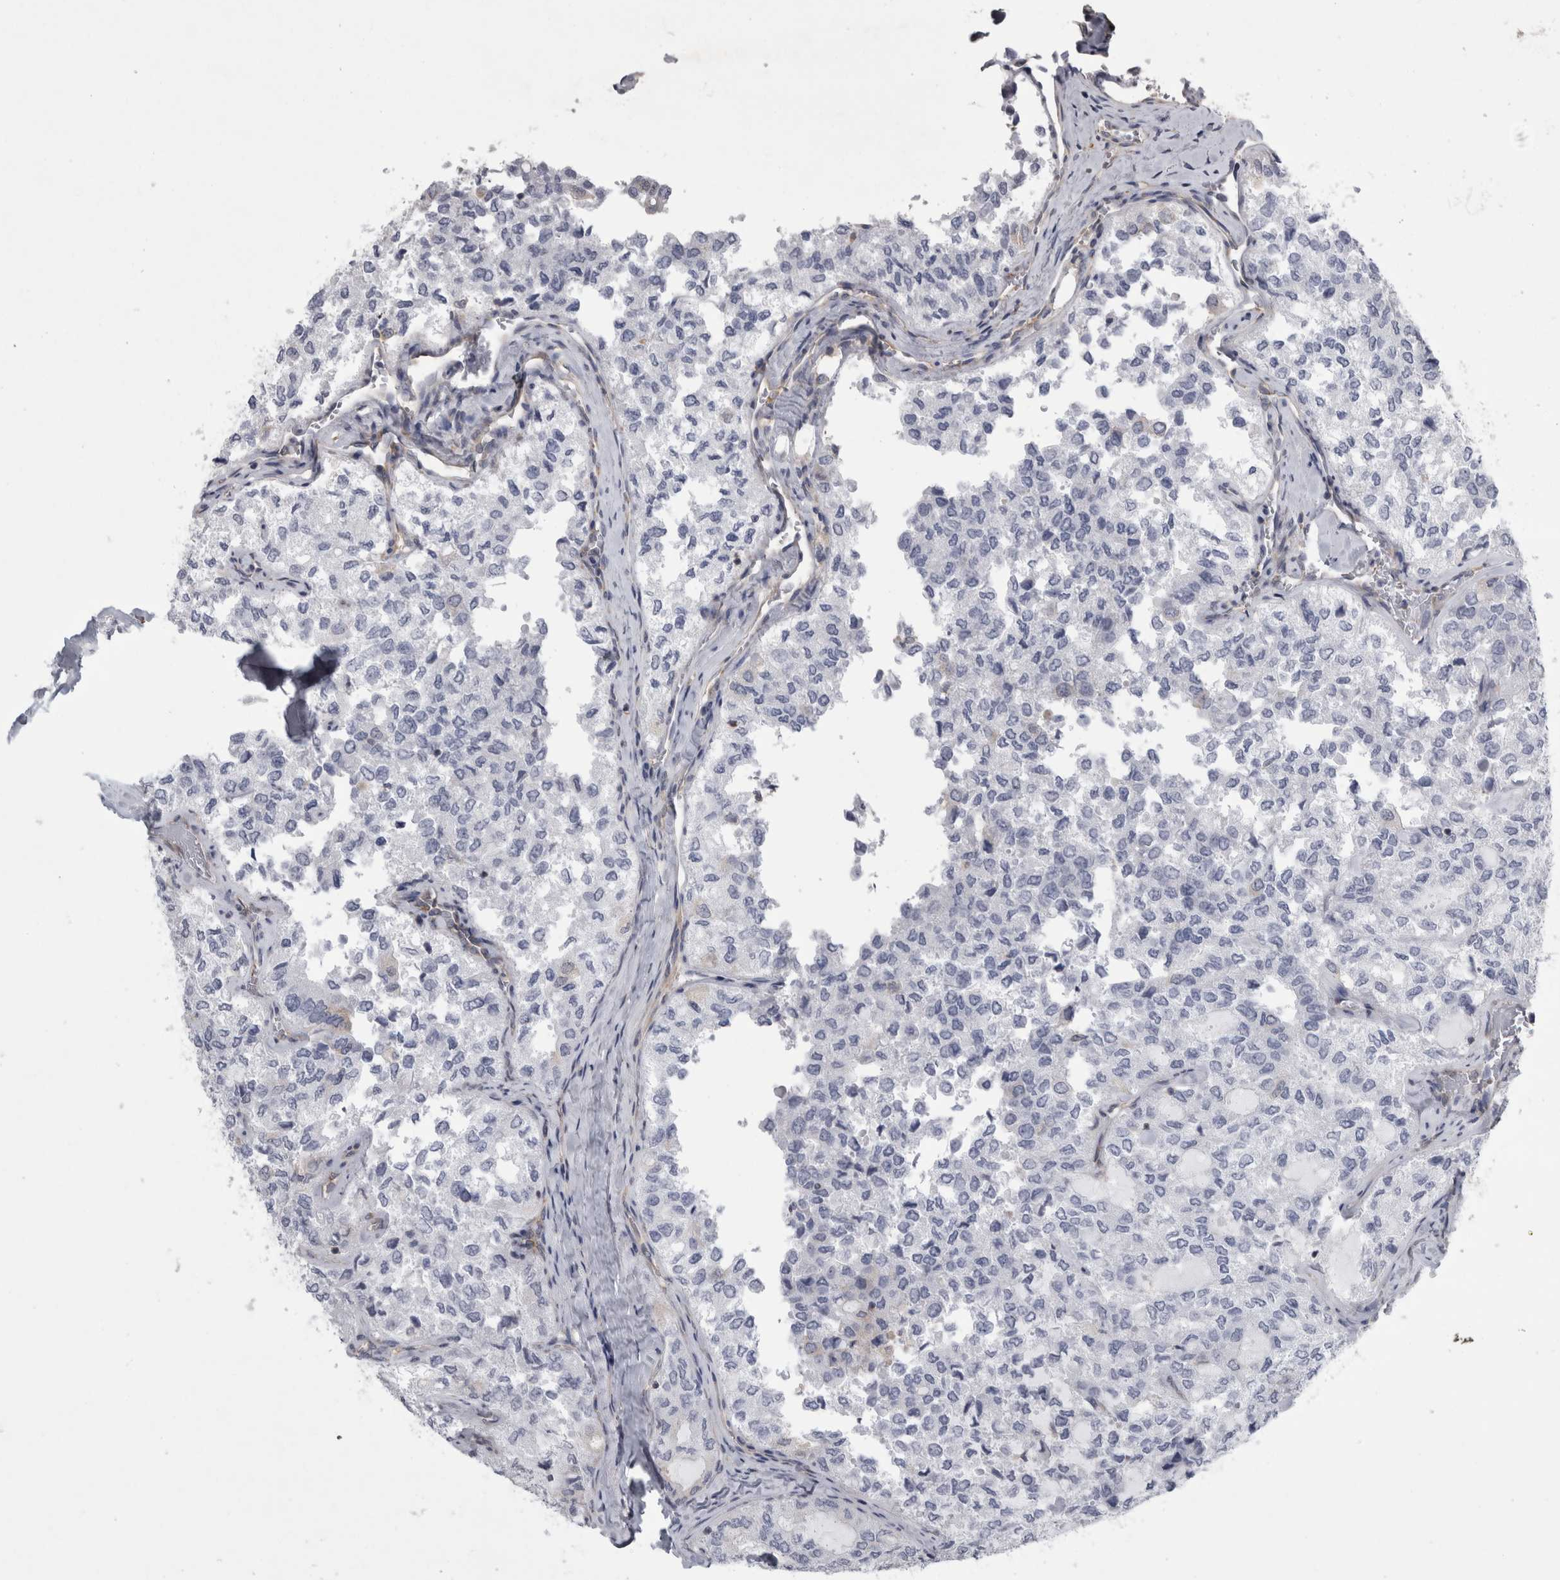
{"staining": {"intensity": "negative", "quantity": "none", "location": "none"}, "tissue": "thyroid cancer", "cell_type": "Tumor cells", "image_type": "cancer", "snomed": [{"axis": "morphology", "description": "Follicular adenoma carcinoma, NOS"}, {"axis": "topography", "description": "Thyroid gland"}], "caption": "Immunohistochemical staining of human thyroid cancer displays no significant staining in tumor cells.", "gene": "PRRC2C", "patient": {"sex": "male", "age": 75}}